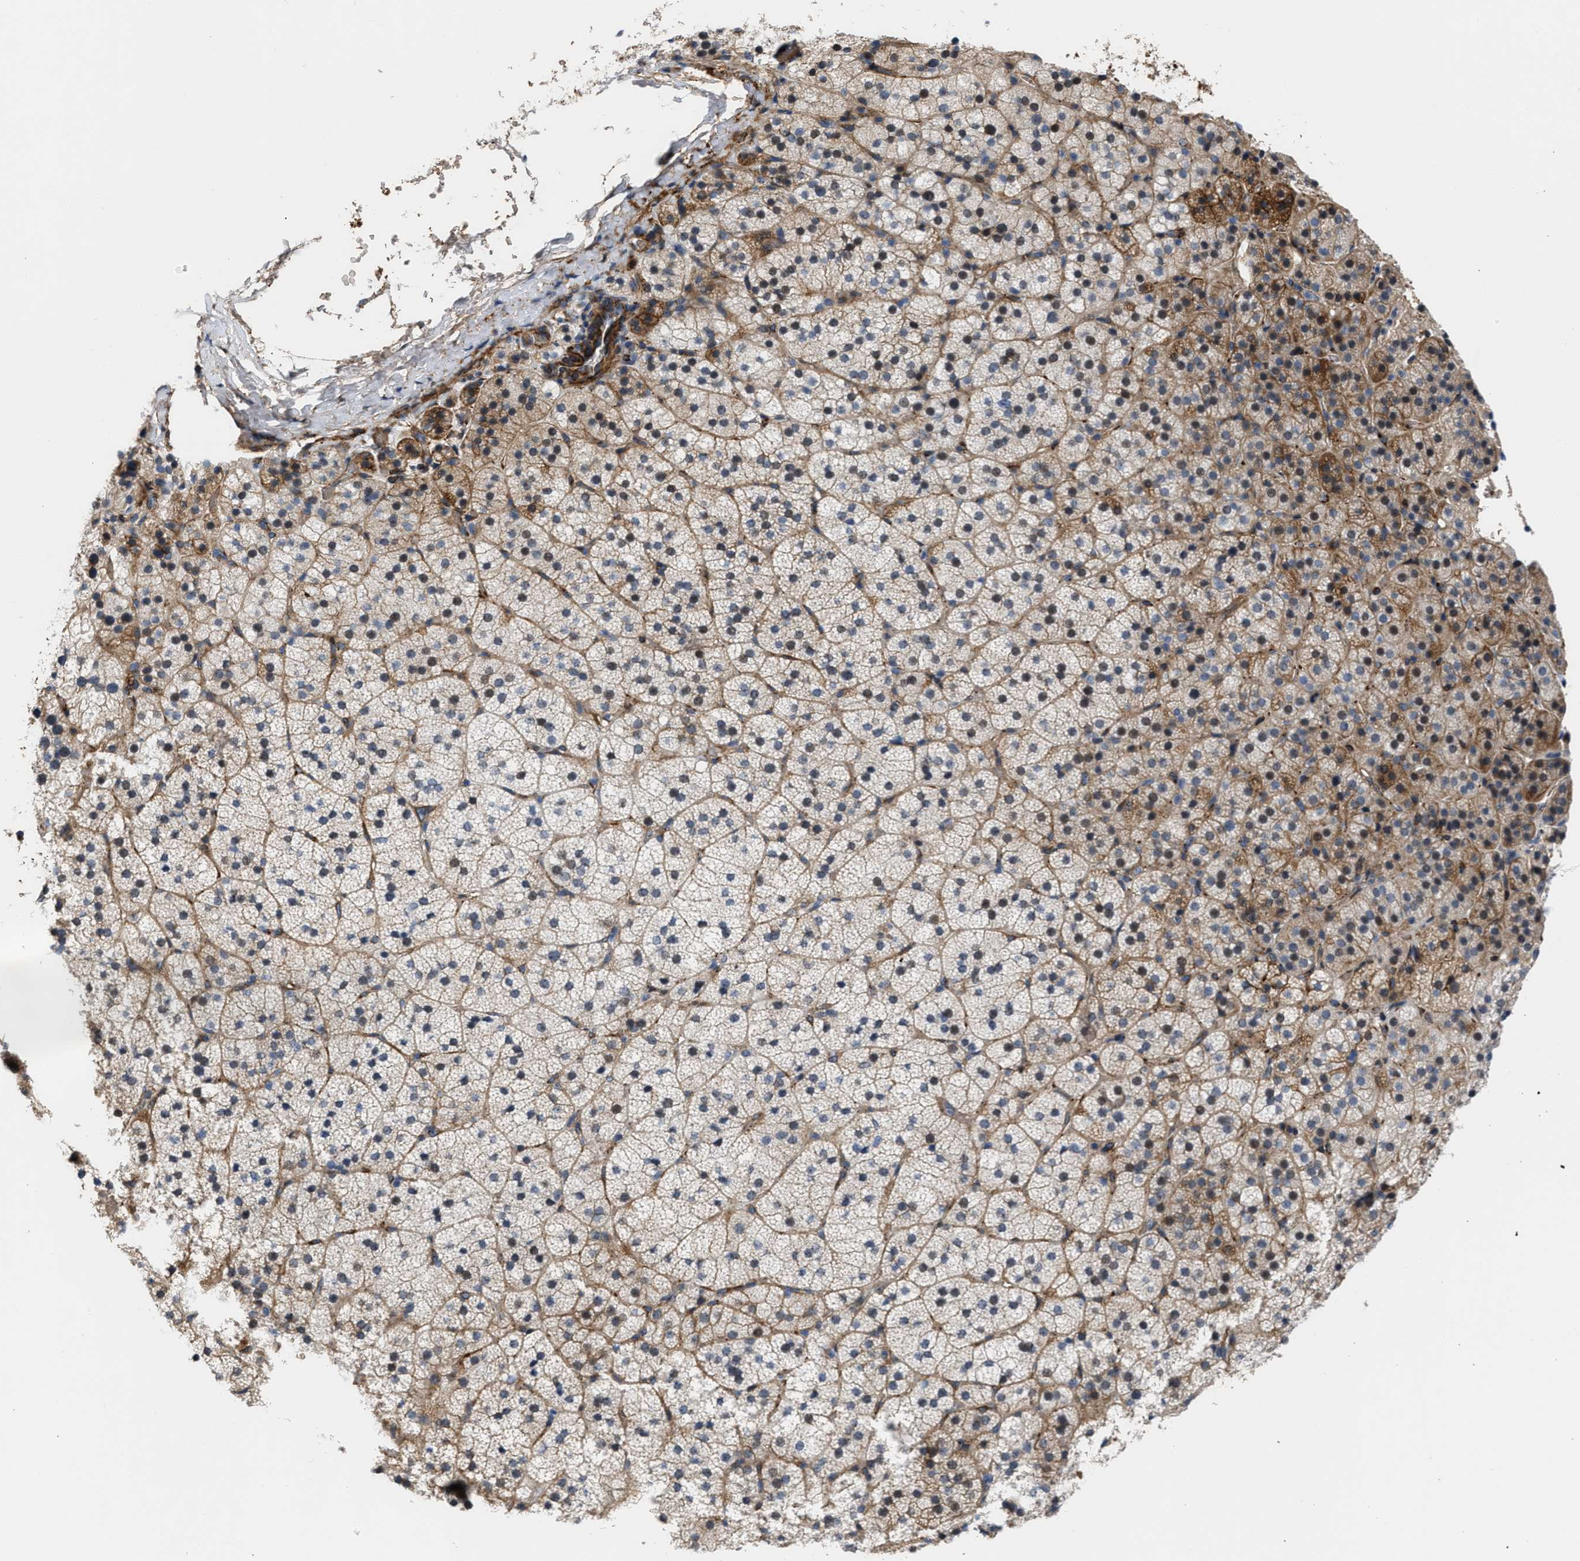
{"staining": {"intensity": "moderate", "quantity": "25%-75%", "location": "cytoplasmic/membranous,nuclear"}, "tissue": "adrenal gland", "cell_type": "Glandular cells", "image_type": "normal", "snomed": [{"axis": "morphology", "description": "Normal tissue, NOS"}, {"axis": "topography", "description": "Adrenal gland"}], "caption": "Immunohistochemistry of normal human adrenal gland demonstrates medium levels of moderate cytoplasmic/membranous,nuclear staining in about 25%-75% of glandular cells. The protein is shown in brown color, while the nuclei are stained blue.", "gene": "POLR1F", "patient": {"sex": "female", "age": 44}}